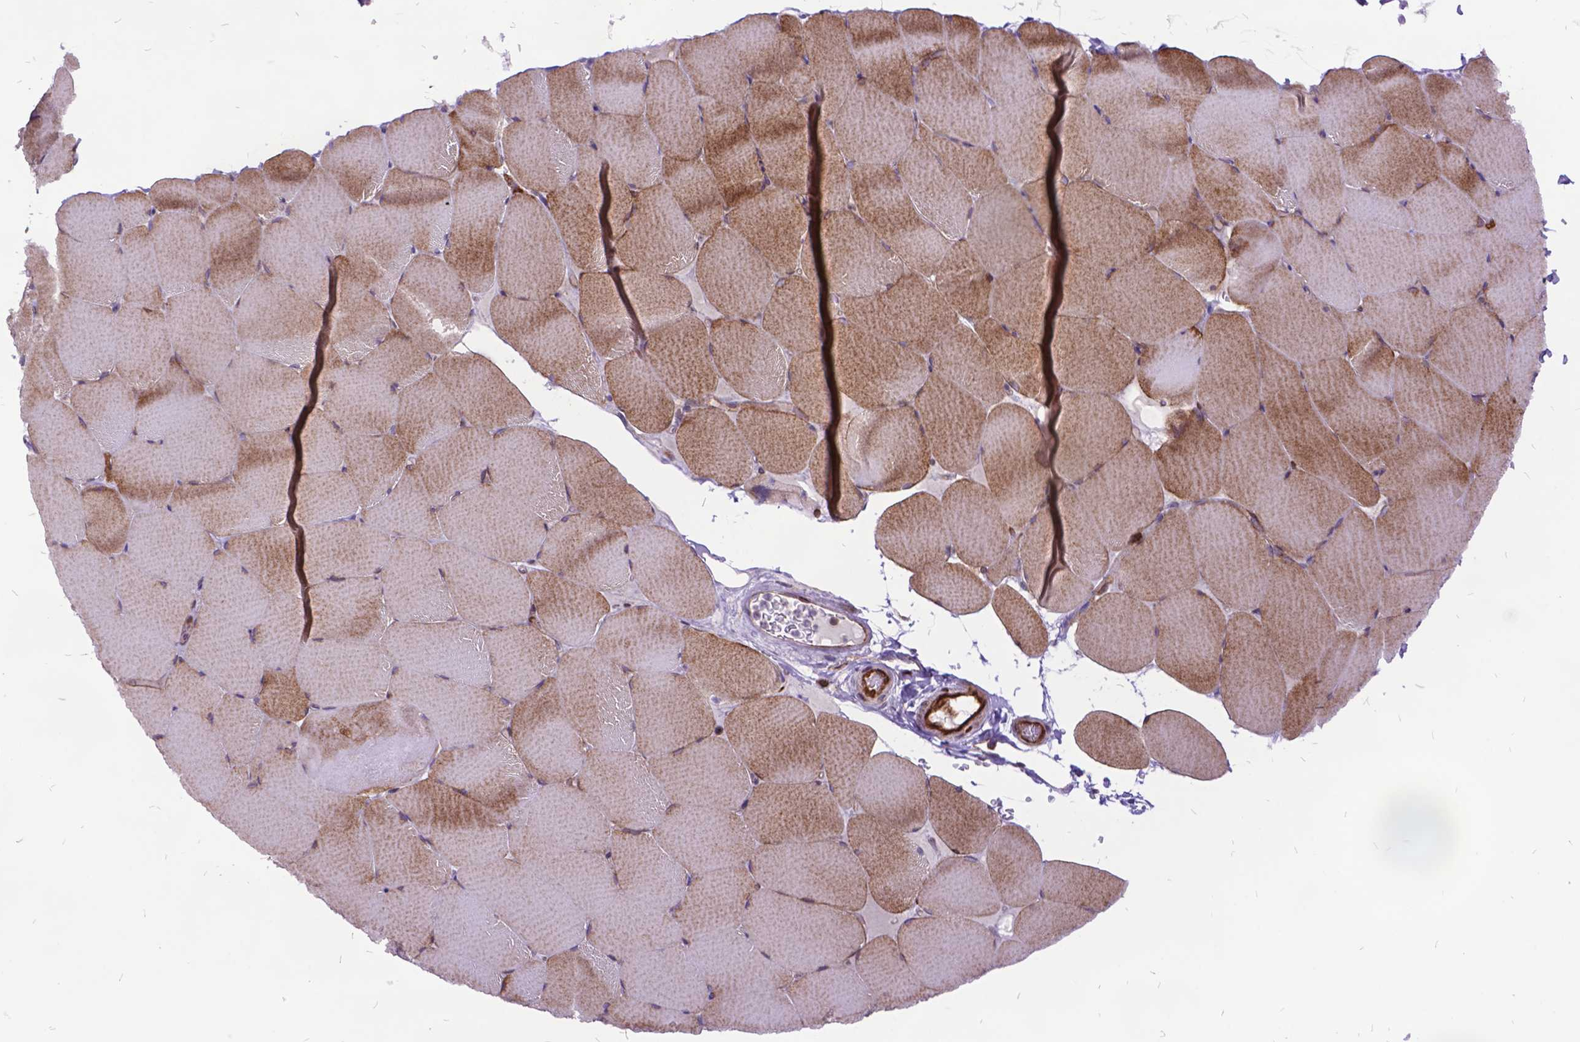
{"staining": {"intensity": "moderate", "quantity": ">75%", "location": "cytoplasmic/membranous"}, "tissue": "skeletal muscle", "cell_type": "Myocytes", "image_type": "normal", "snomed": [{"axis": "morphology", "description": "Normal tissue, NOS"}, {"axis": "topography", "description": "Skeletal muscle"}], "caption": "This photomicrograph displays benign skeletal muscle stained with IHC to label a protein in brown. The cytoplasmic/membranous of myocytes show moderate positivity for the protein. Nuclei are counter-stained blue.", "gene": "GRB7", "patient": {"sex": "female", "age": 37}}